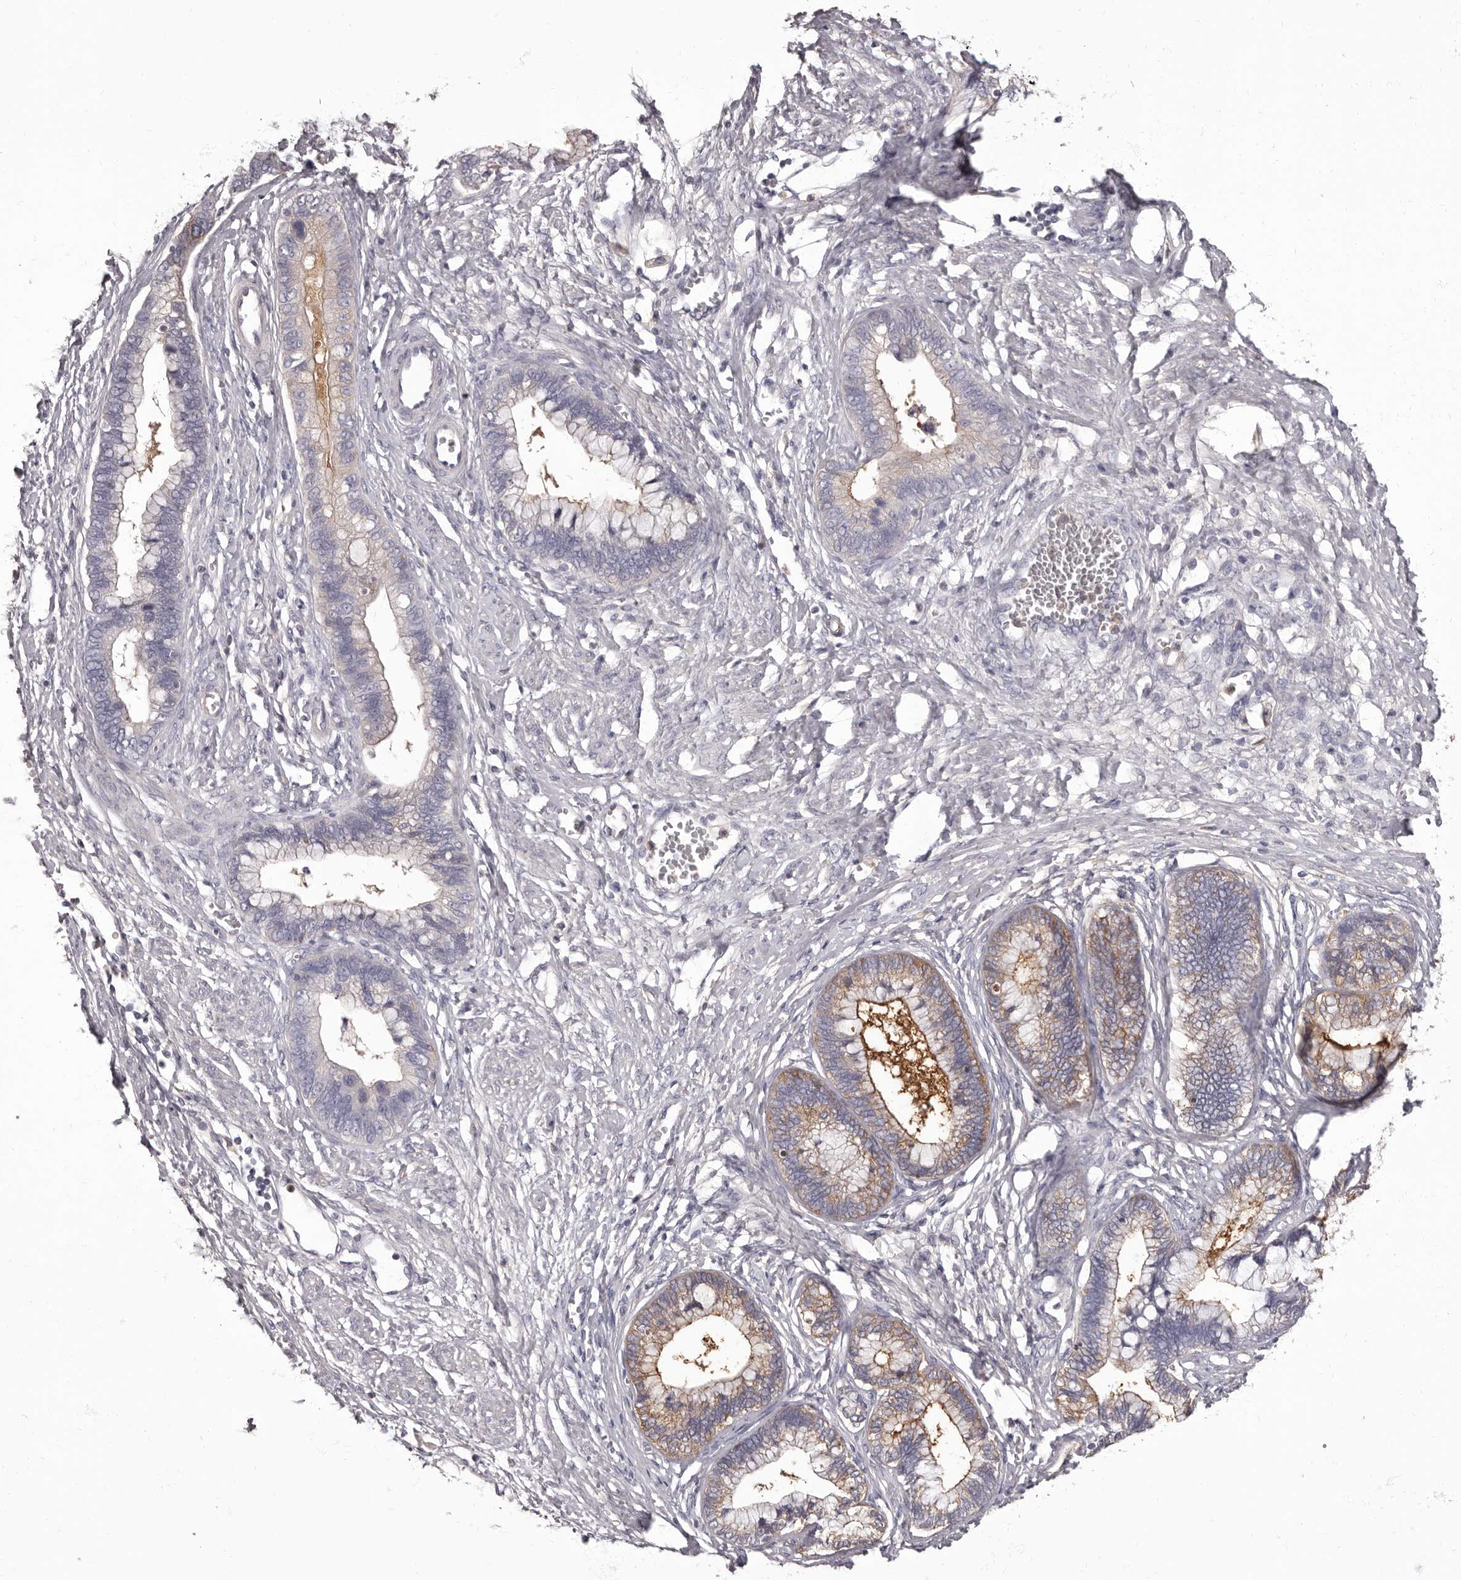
{"staining": {"intensity": "moderate", "quantity": "<25%", "location": "cytoplasmic/membranous"}, "tissue": "cervical cancer", "cell_type": "Tumor cells", "image_type": "cancer", "snomed": [{"axis": "morphology", "description": "Adenocarcinoma, NOS"}, {"axis": "topography", "description": "Cervix"}], "caption": "This image demonstrates immunohistochemistry (IHC) staining of adenocarcinoma (cervical), with low moderate cytoplasmic/membranous staining in about <25% of tumor cells.", "gene": "APEH", "patient": {"sex": "female", "age": 44}}